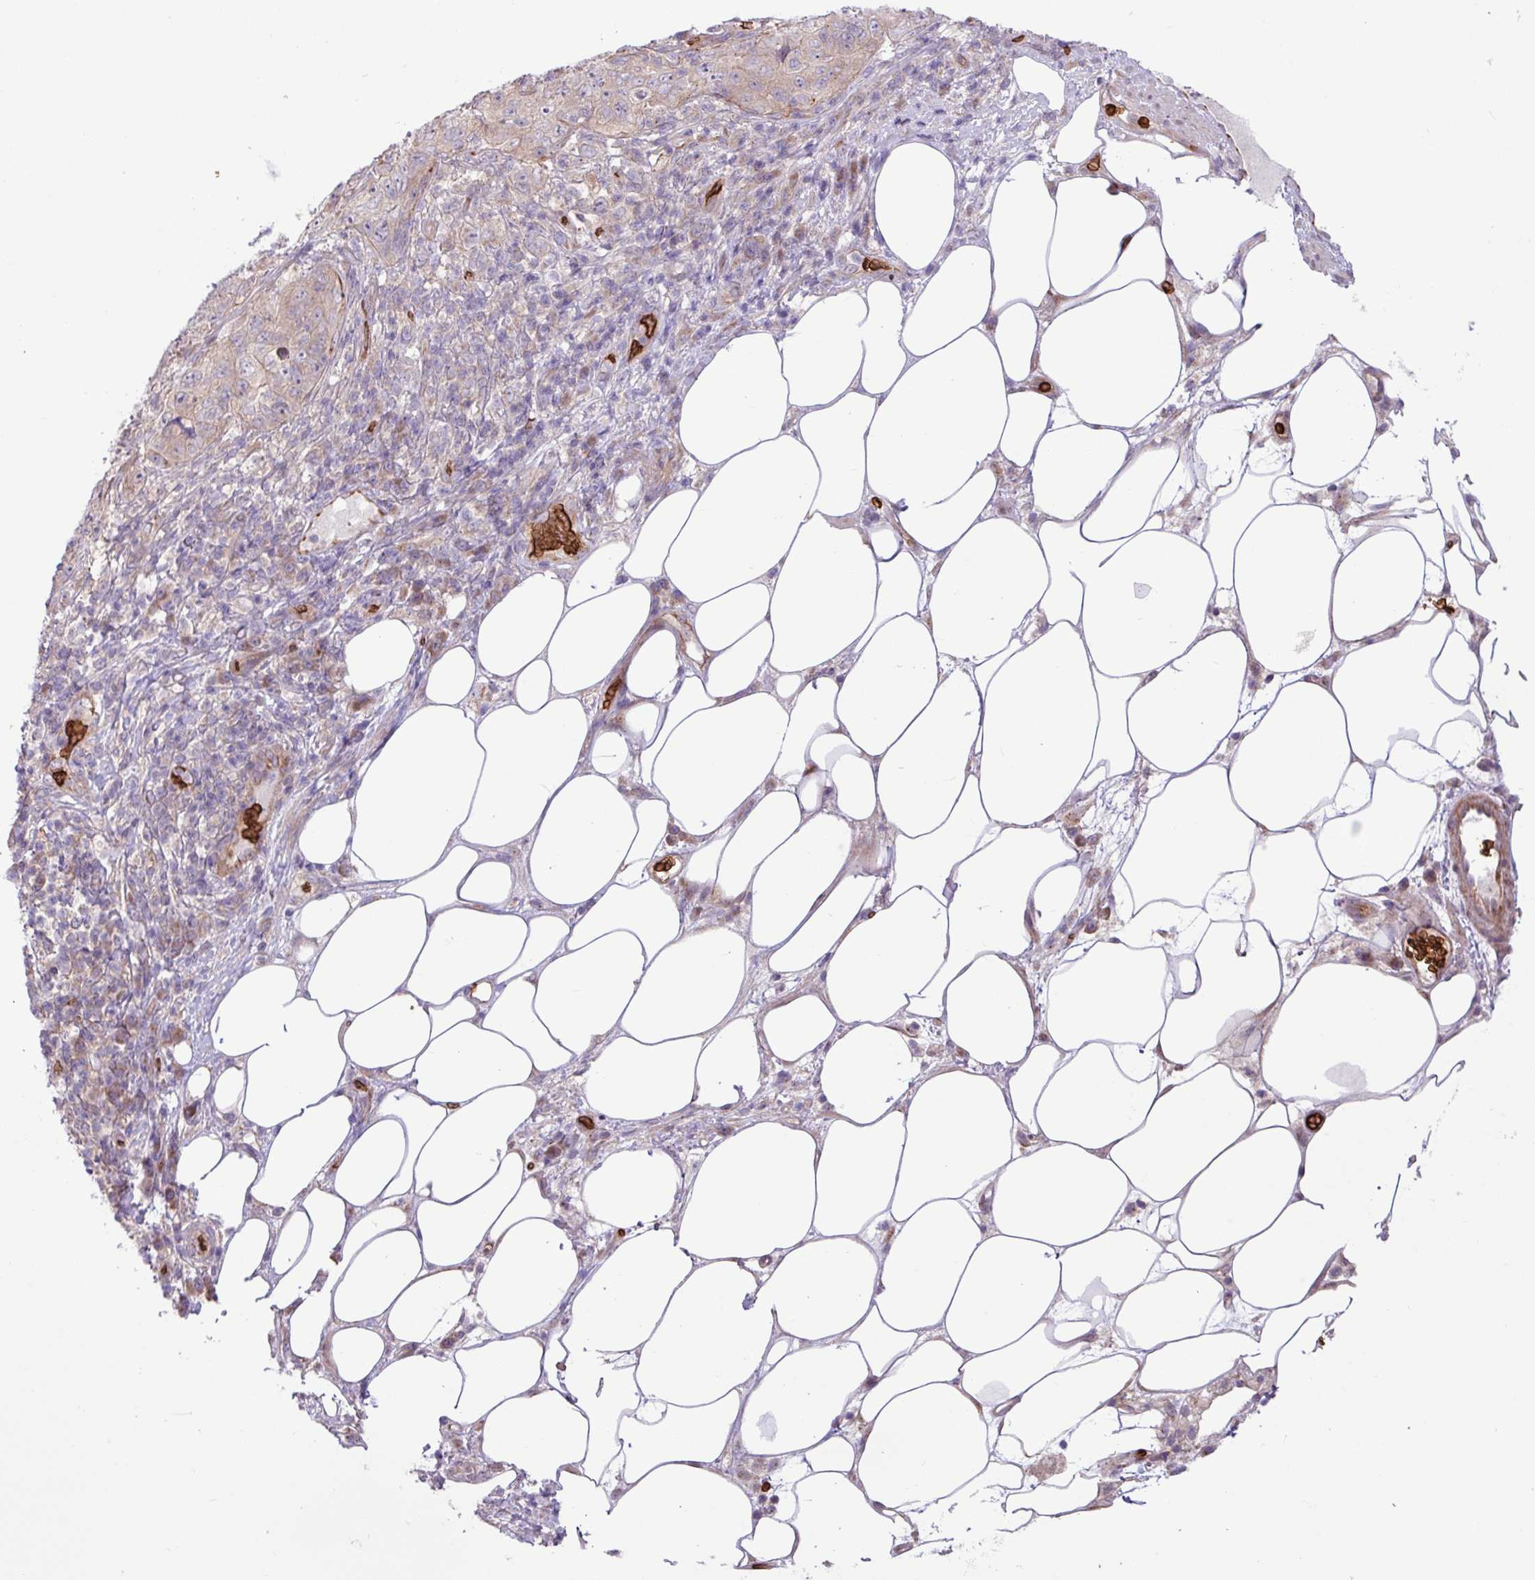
{"staining": {"intensity": "weak", "quantity": "<25%", "location": "cytoplasmic/membranous"}, "tissue": "pancreatic cancer", "cell_type": "Tumor cells", "image_type": "cancer", "snomed": [{"axis": "morphology", "description": "Adenocarcinoma, NOS"}, {"axis": "topography", "description": "Pancreas"}], "caption": "IHC histopathology image of pancreatic cancer (adenocarcinoma) stained for a protein (brown), which shows no expression in tumor cells.", "gene": "RAD21L1", "patient": {"sex": "male", "age": 68}}